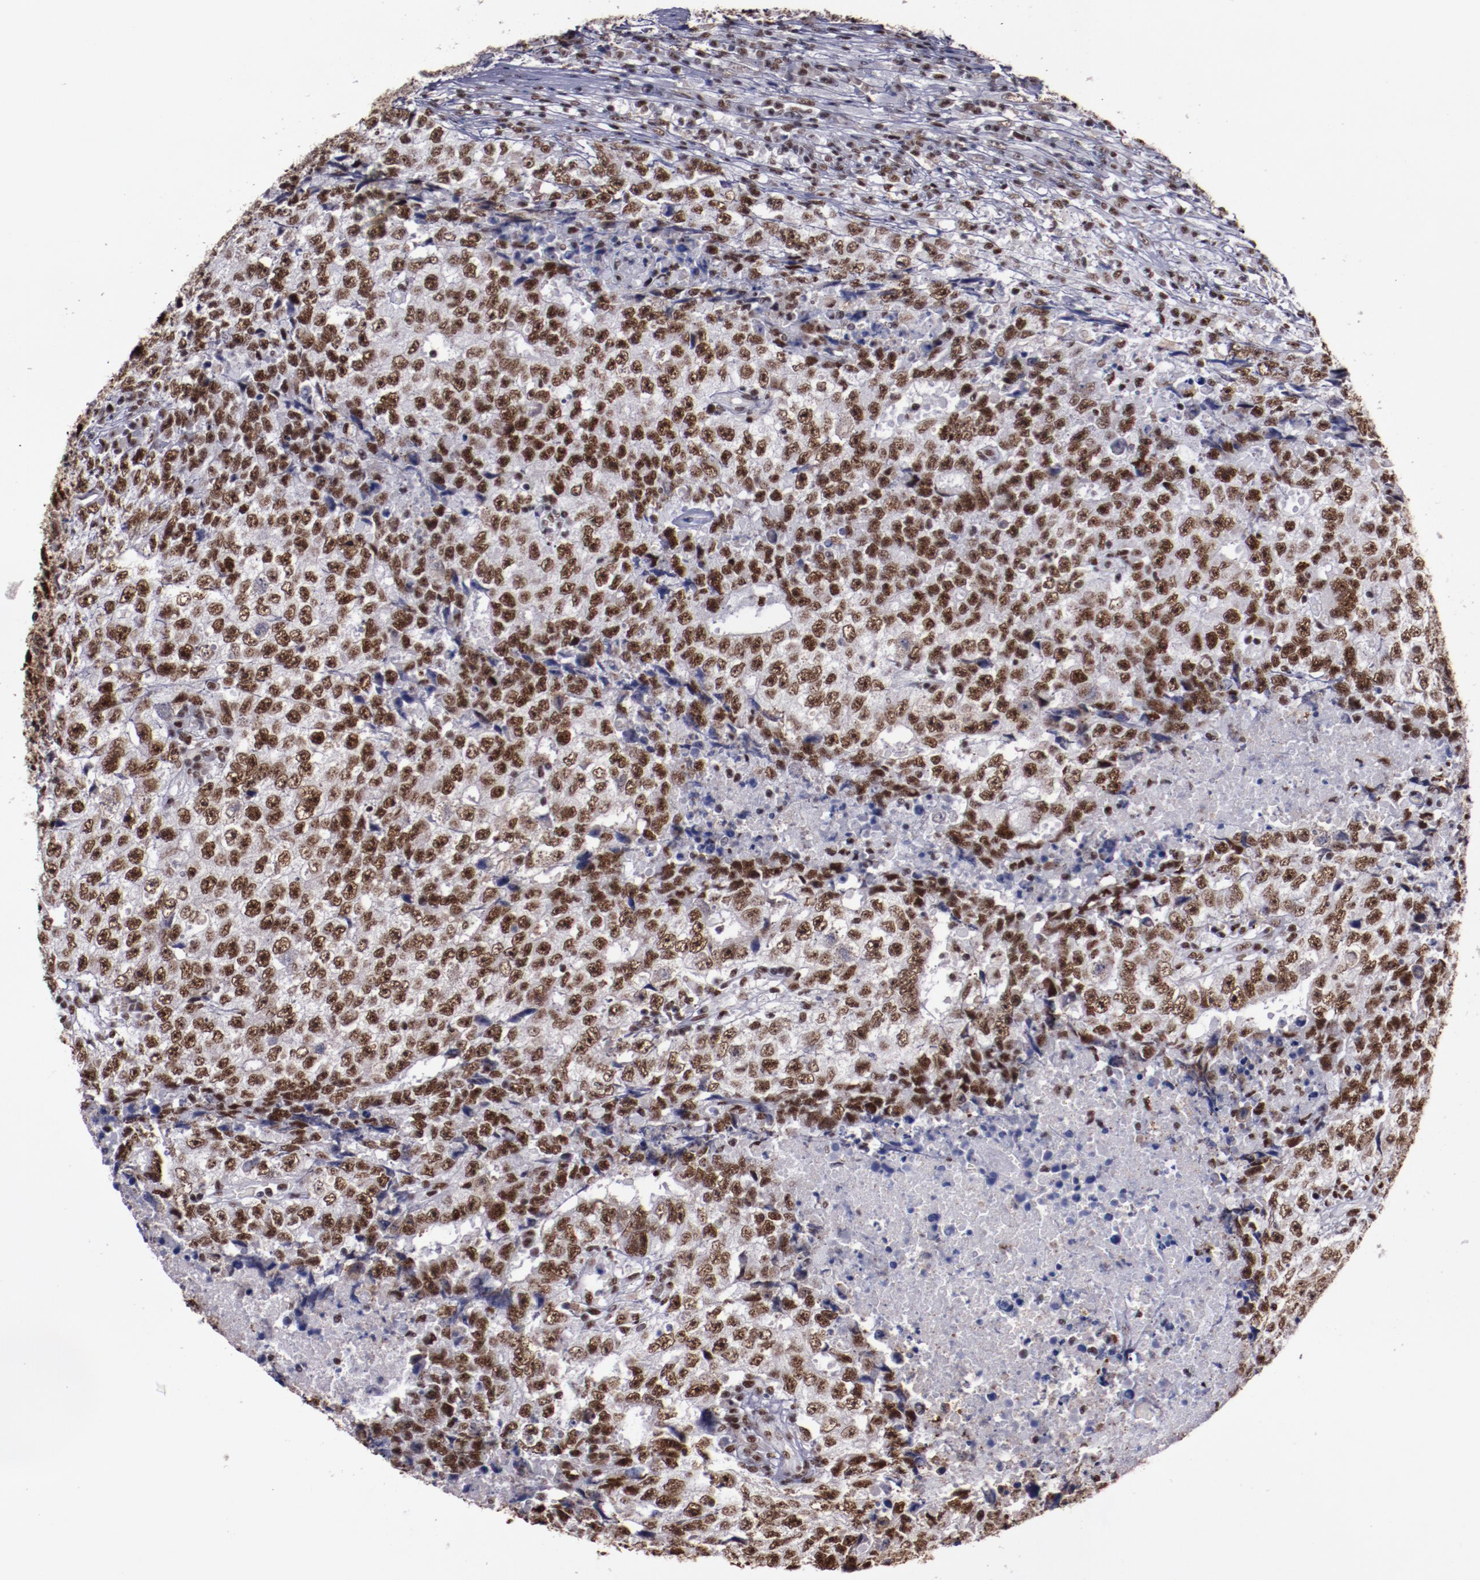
{"staining": {"intensity": "strong", "quantity": ">75%", "location": "nuclear"}, "tissue": "testis cancer", "cell_type": "Tumor cells", "image_type": "cancer", "snomed": [{"axis": "morphology", "description": "Necrosis, NOS"}, {"axis": "morphology", "description": "Carcinoma, Embryonal, NOS"}, {"axis": "topography", "description": "Testis"}], "caption": "Testis cancer was stained to show a protein in brown. There is high levels of strong nuclear staining in about >75% of tumor cells. (DAB = brown stain, brightfield microscopy at high magnification).", "gene": "PPP4R3A", "patient": {"sex": "male", "age": 19}}